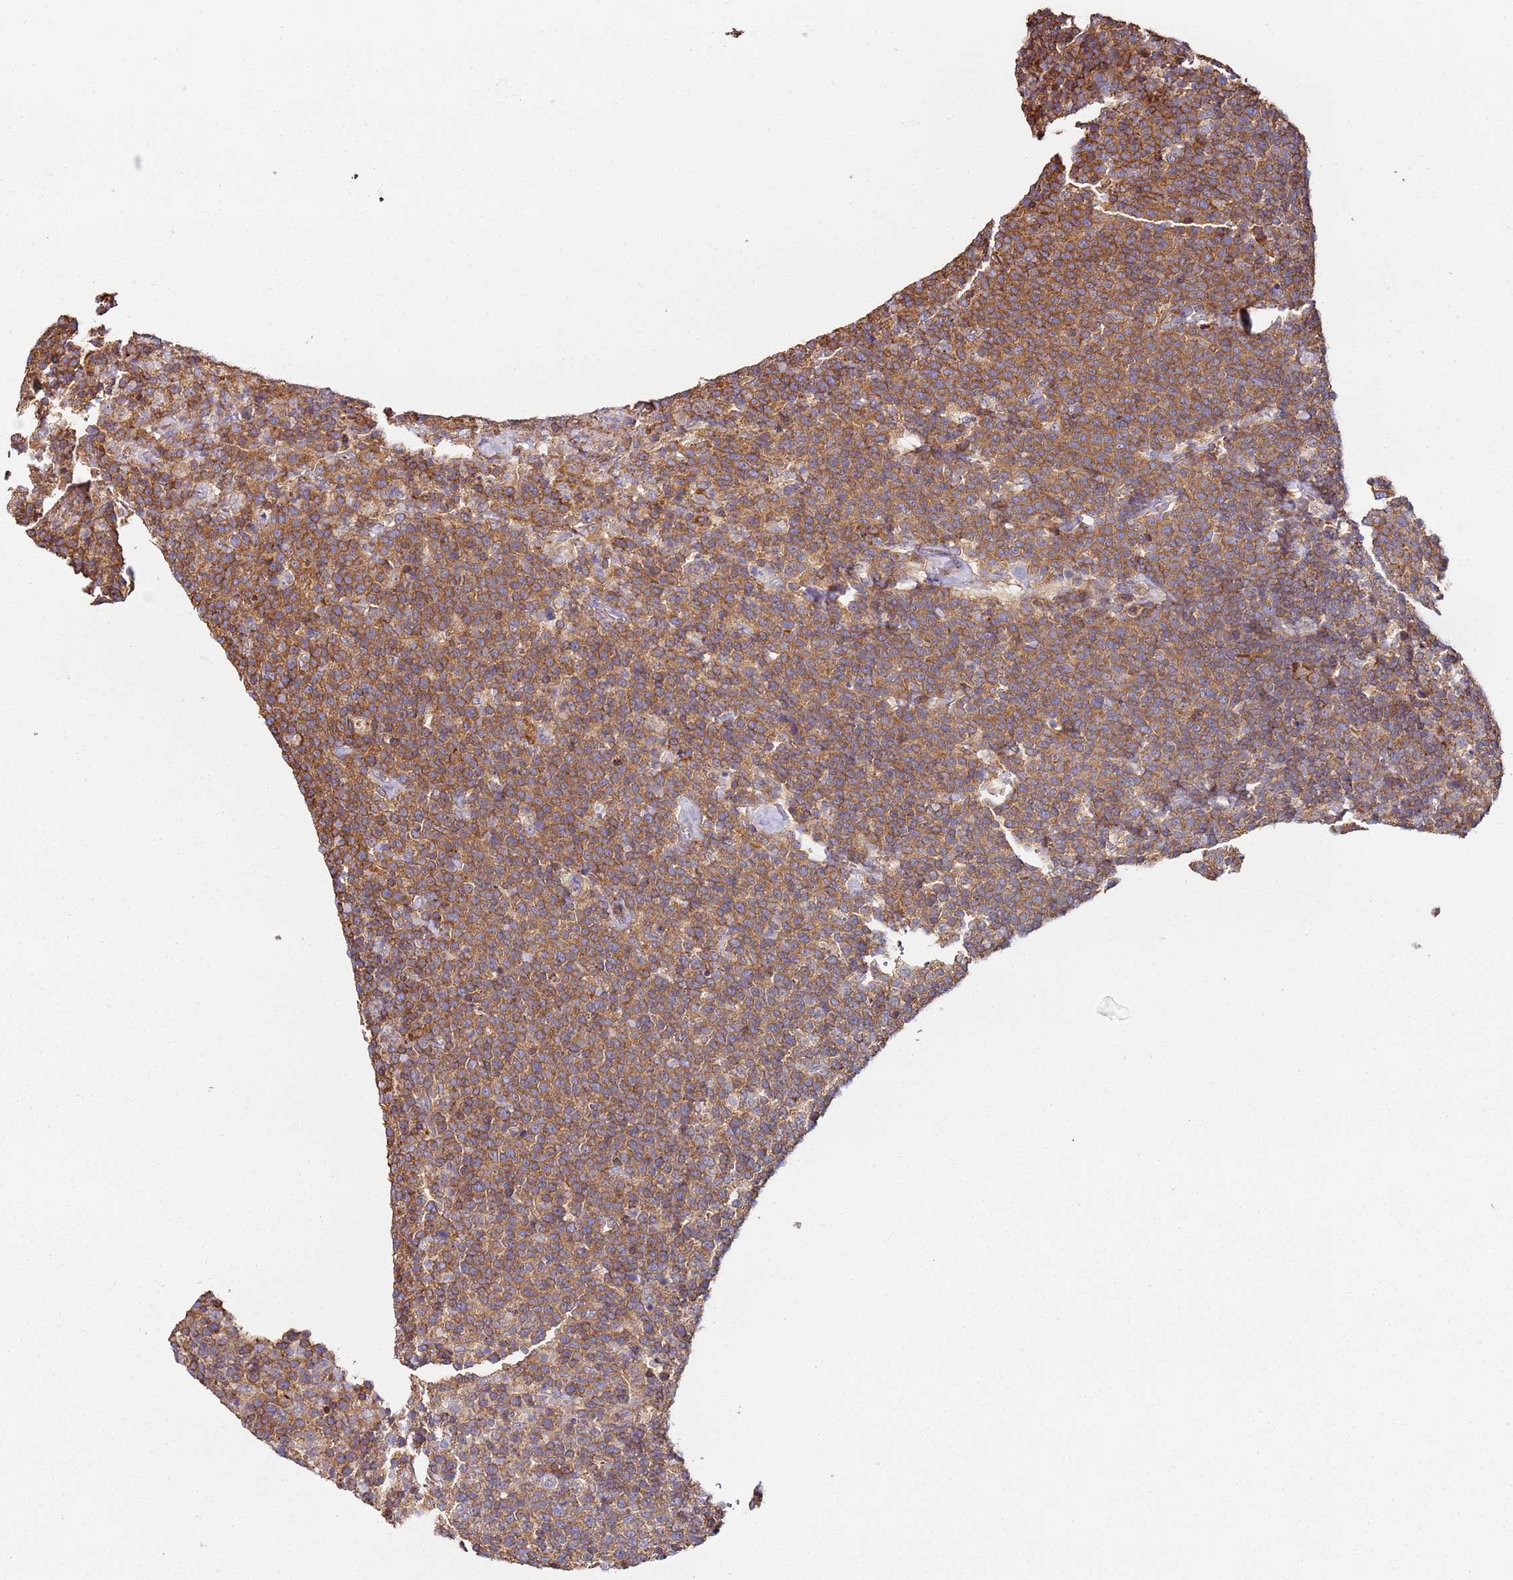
{"staining": {"intensity": "moderate", "quantity": ">75%", "location": "cytoplasmic/membranous"}, "tissue": "lymphoma", "cell_type": "Tumor cells", "image_type": "cancer", "snomed": [{"axis": "morphology", "description": "Malignant lymphoma, non-Hodgkin's type, High grade"}, {"axis": "topography", "description": "Lymph node"}], "caption": "The immunohistochemical stain shows moderate cytoplasmic/membranous positivity in tumor cells of high-grade malignant lymphoma, non-Hodgkin's type tissue.", "gene": "CYP2U1", "patient": {"sex": "male", "age": 61}}